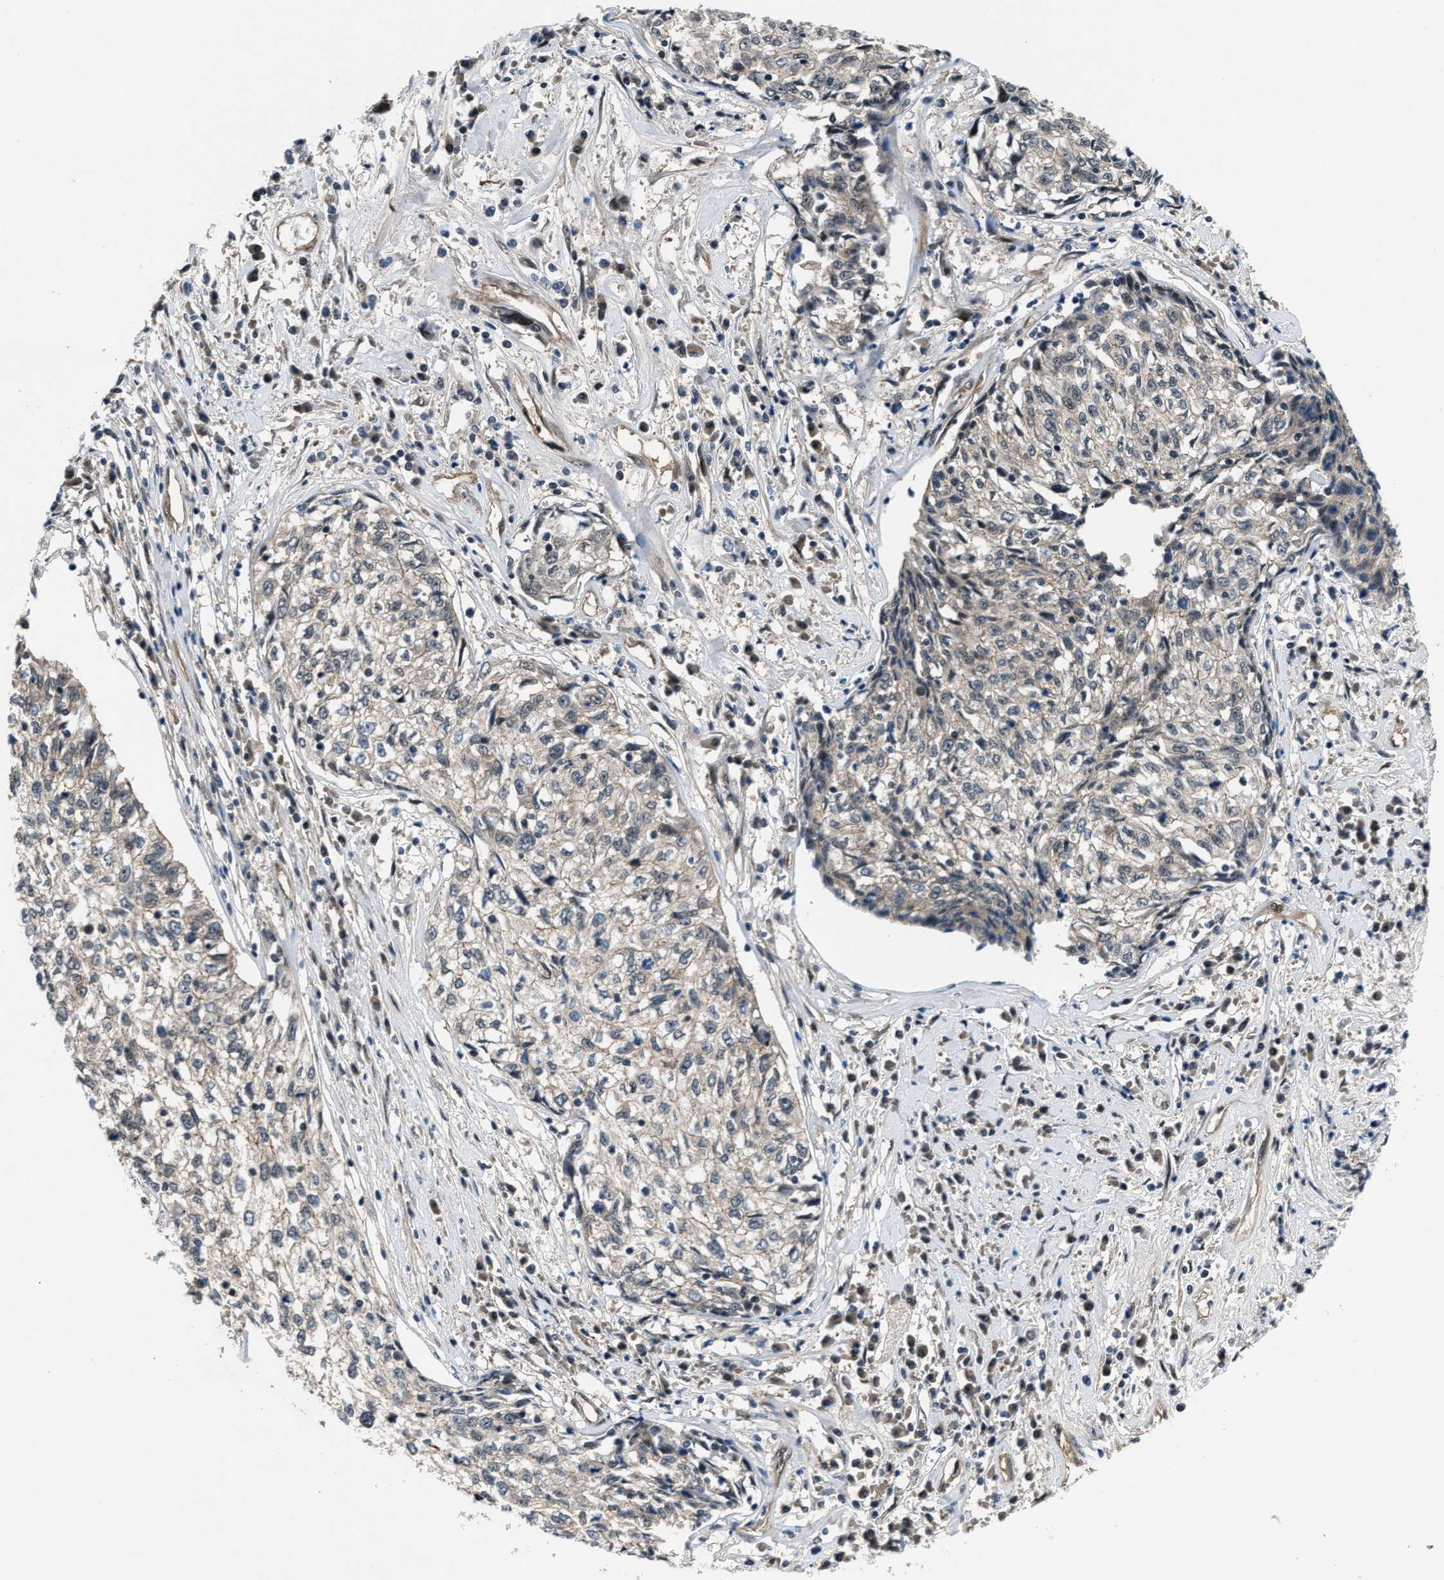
{"staining": {"intensity": "negative", "quantity": "none", "location": "none"}, "tissue": "cervical cancer", "cell_type": "Tumor cells", "image_type": "cancer", "snomed": [{"axis": "morphology", "description": "Squamous cell carcinoma, NOS"}, {"axis": "topography", "description": "Cervix"}], "caption": "There is no significant positivity in tumor cells of cervical cancer.", "gene": "COPS2", "patient": {"sex": "female", "age": 57}}